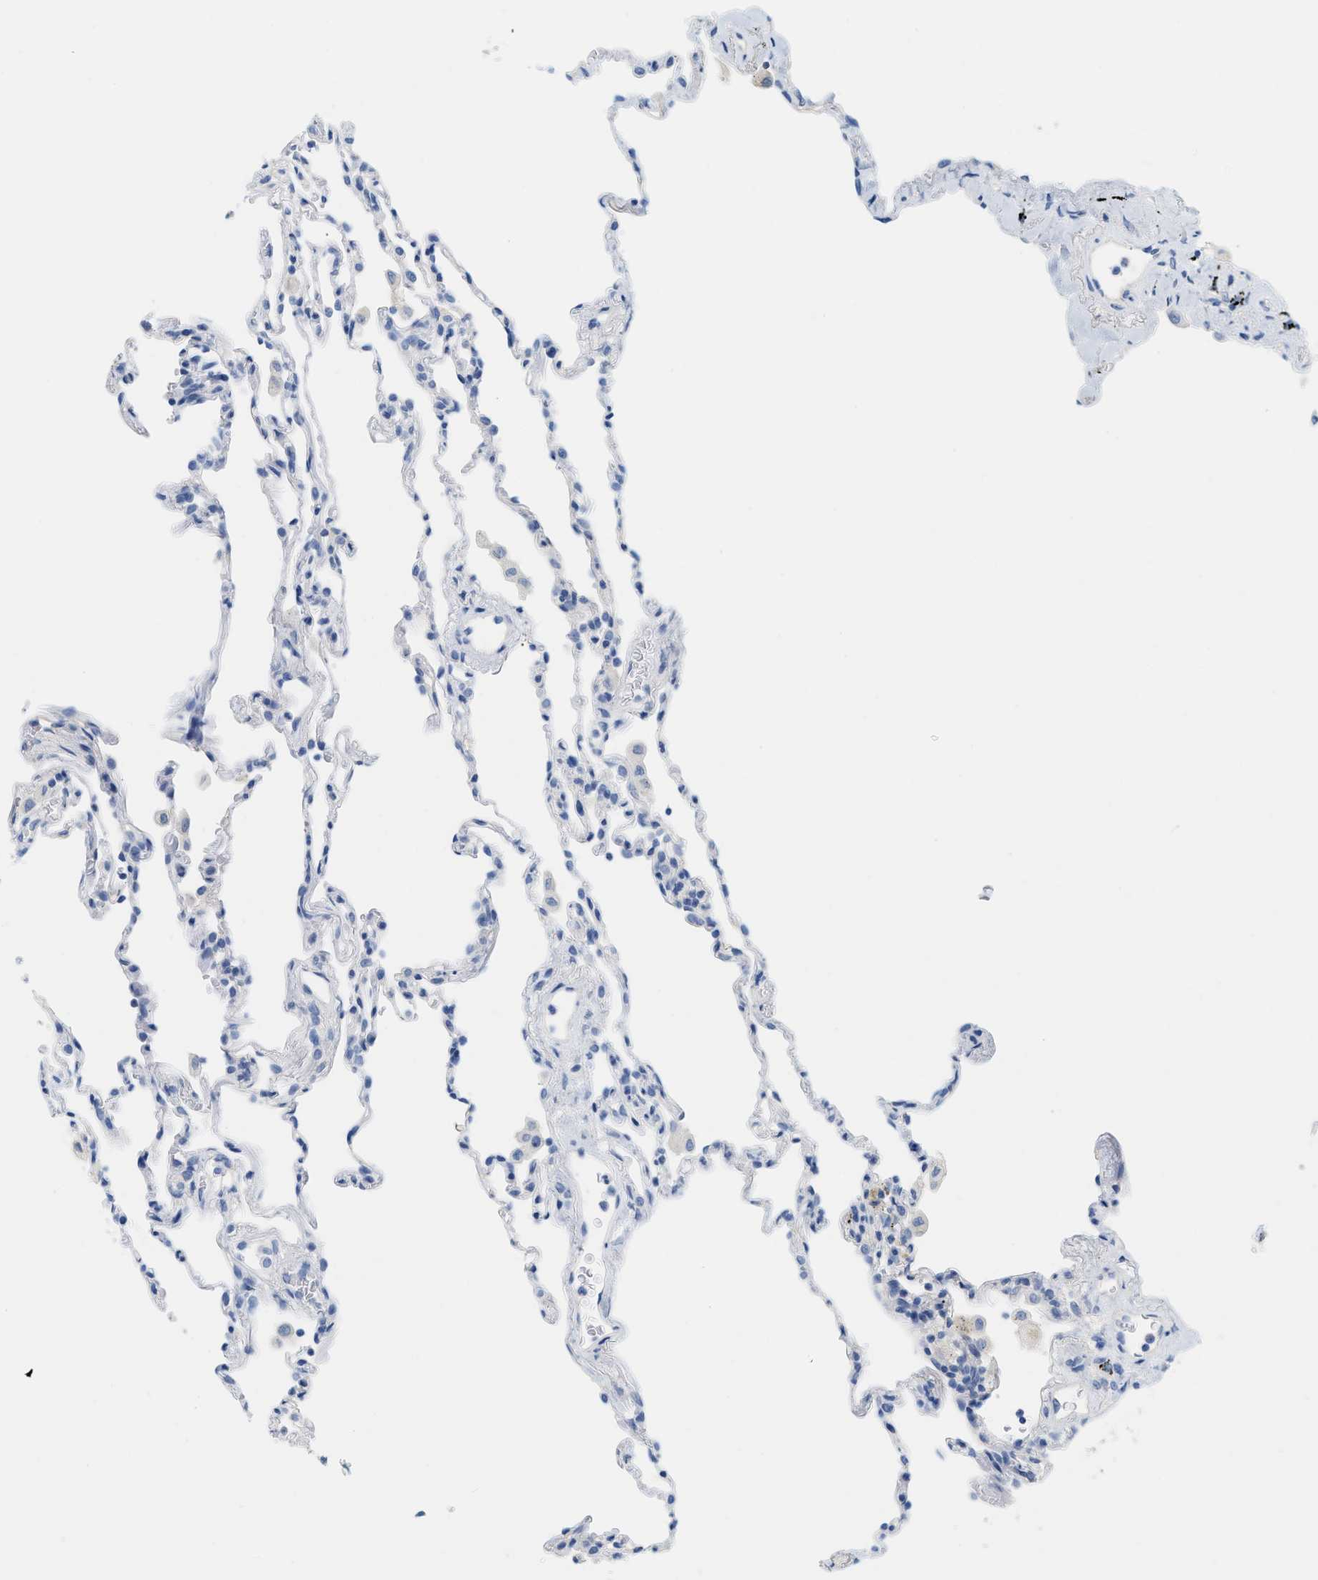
{"staining": {"intensity": "negative", "quantity": "none", "location": "none"}, "tissue": "lung", "cell_type": "Alveolar cells", "image_type": "normal", "snomed": [{"axis": "morphology", "description": "Normal tissue, NOS"}, {"axis": "topography", "description": "Lung"}], "caption": "Immunohistochemistry micrograph of benign lung stained for a protein (brown), which demonstrates no expression in alveolar cells.", "gene": "PAPPA", "patient": {"sex": "male", "age": 59}}